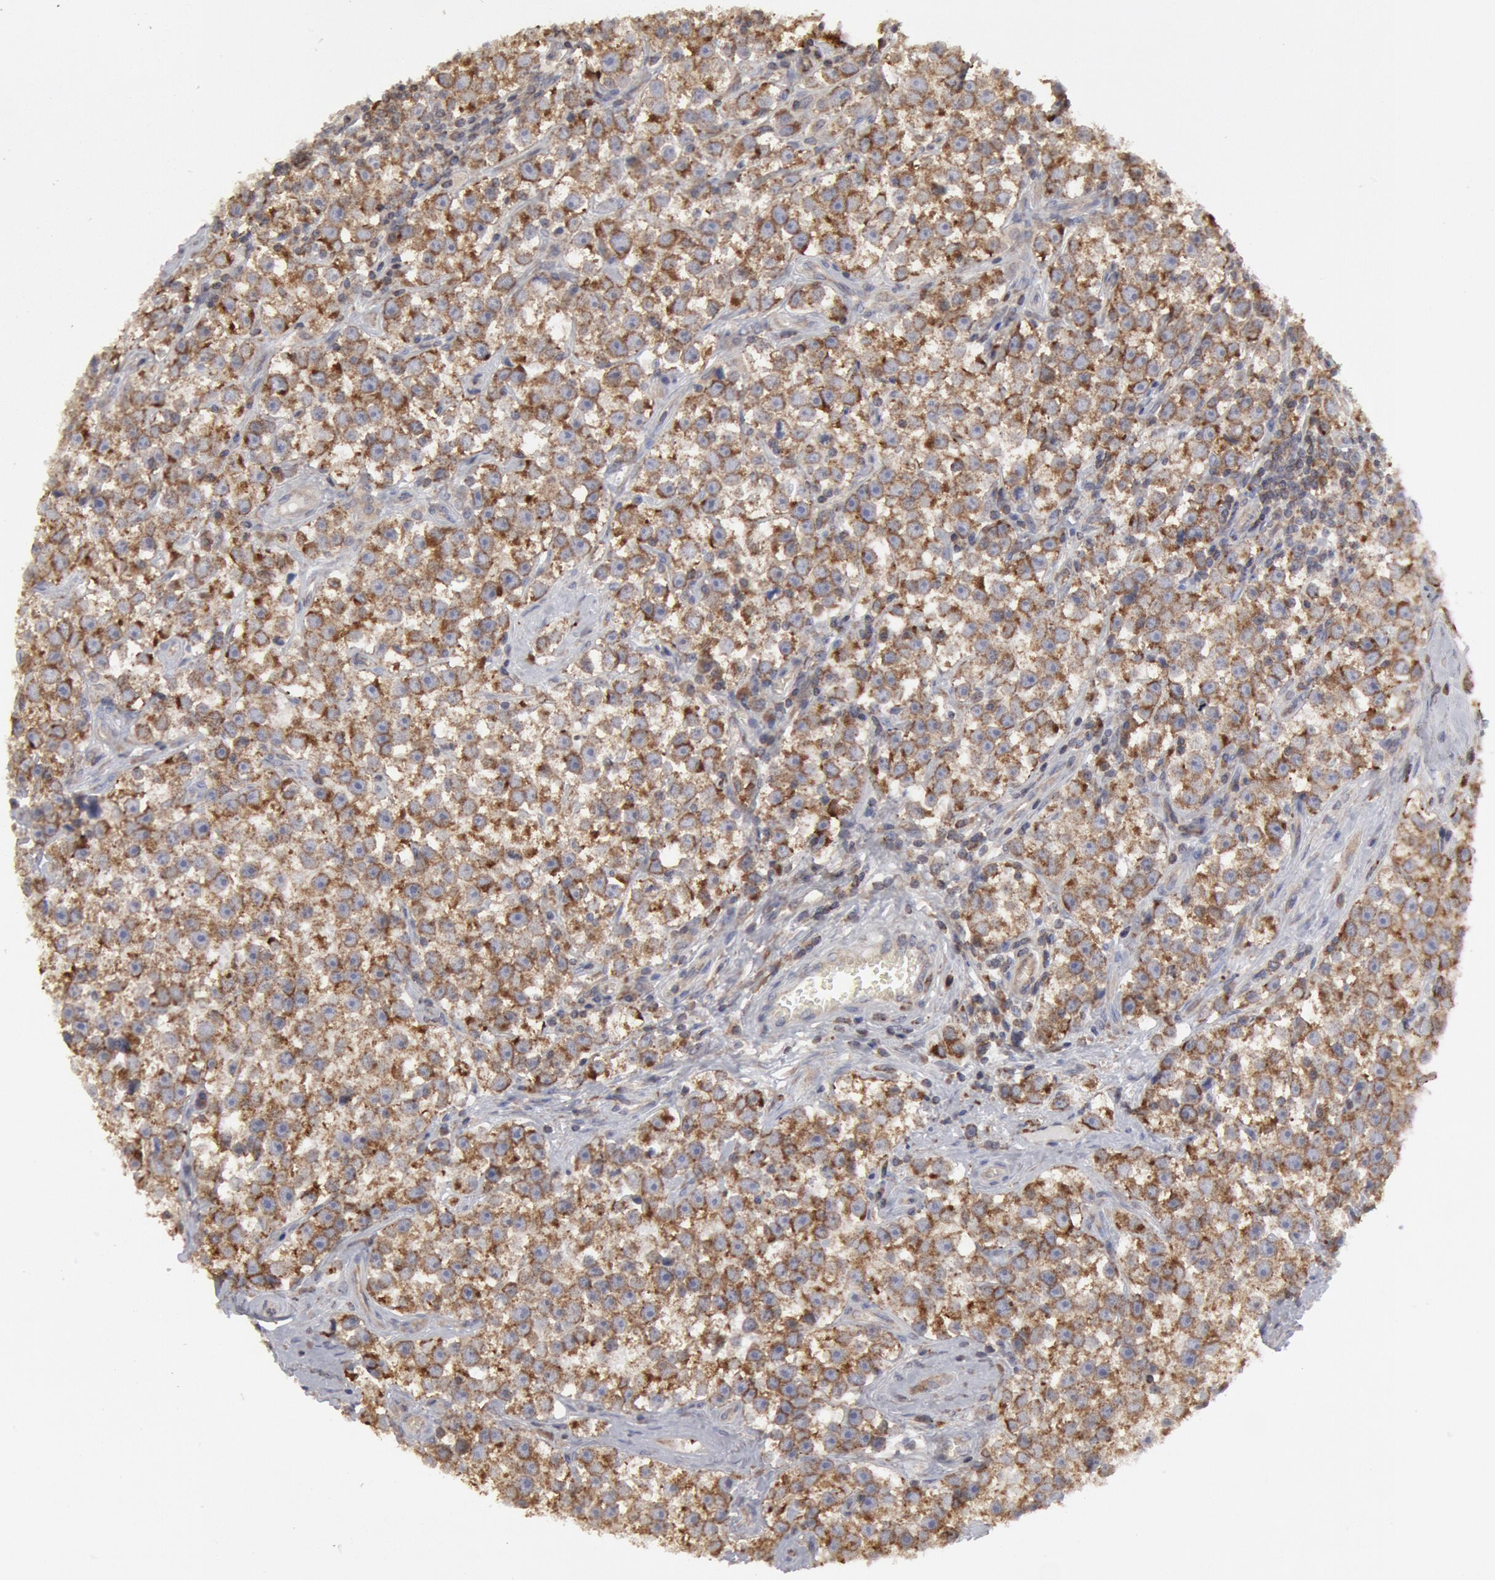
{"staining": {"intensity": "moderate", "quantity": ">75%", "location": "cytoplasmic/membranous"}, "tissue": "testis cancer", "cell_type": "Tumor cells", "image_type": "cancer", "snomed": [{"axis": "morphology", "description": "Seminoma, NOS"}, {"axis": "topography", "description": "Testis"}], "caption": "About >75% of tumor cells in human testis cancer (seminoma) exhibit moderate cytoplasmic/membranous protein expression as visualized by brown immunohistochemical staining.", "gene": "OSBPL8", "patient": {"sex": "male", "age": 32}}